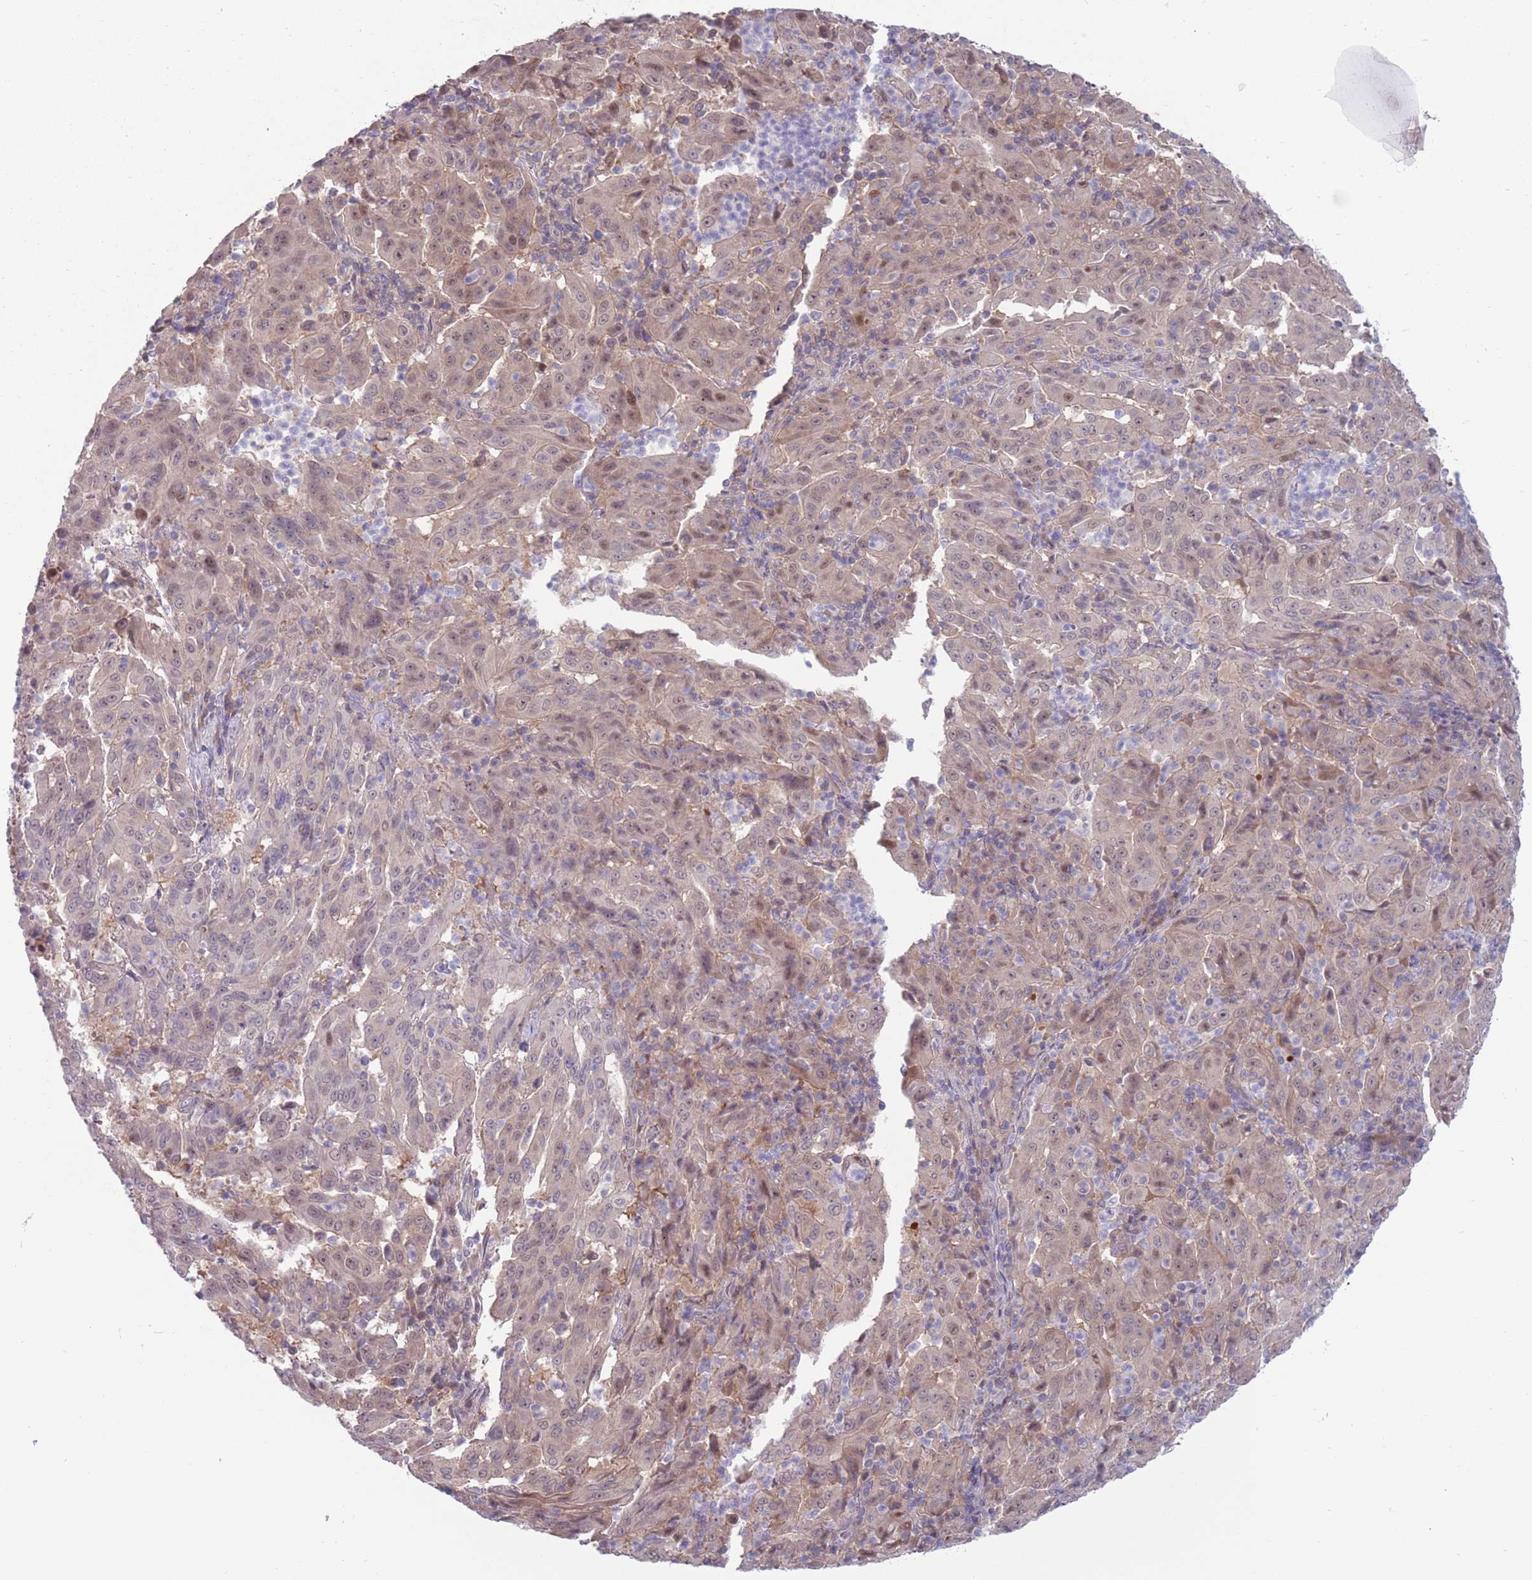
{"staining": {"intensity": "negative", "quantity": "none", "location": "none"}, "tissue": "pancreatic cancer", "cell_type": "Tumor cells", "image_type": "cancer", "snomed": [{"axis": "morphology", "description": "Adenocarcinoma, NOS"}, {"axis": "topography", "description": "Pancreas"}], "caption": "Tumor cells are negative for protein expression in human pancreatic adenocarcinoma.", "gene": "CLNS1A", "patient": {"sex": "male", "age": 63}}